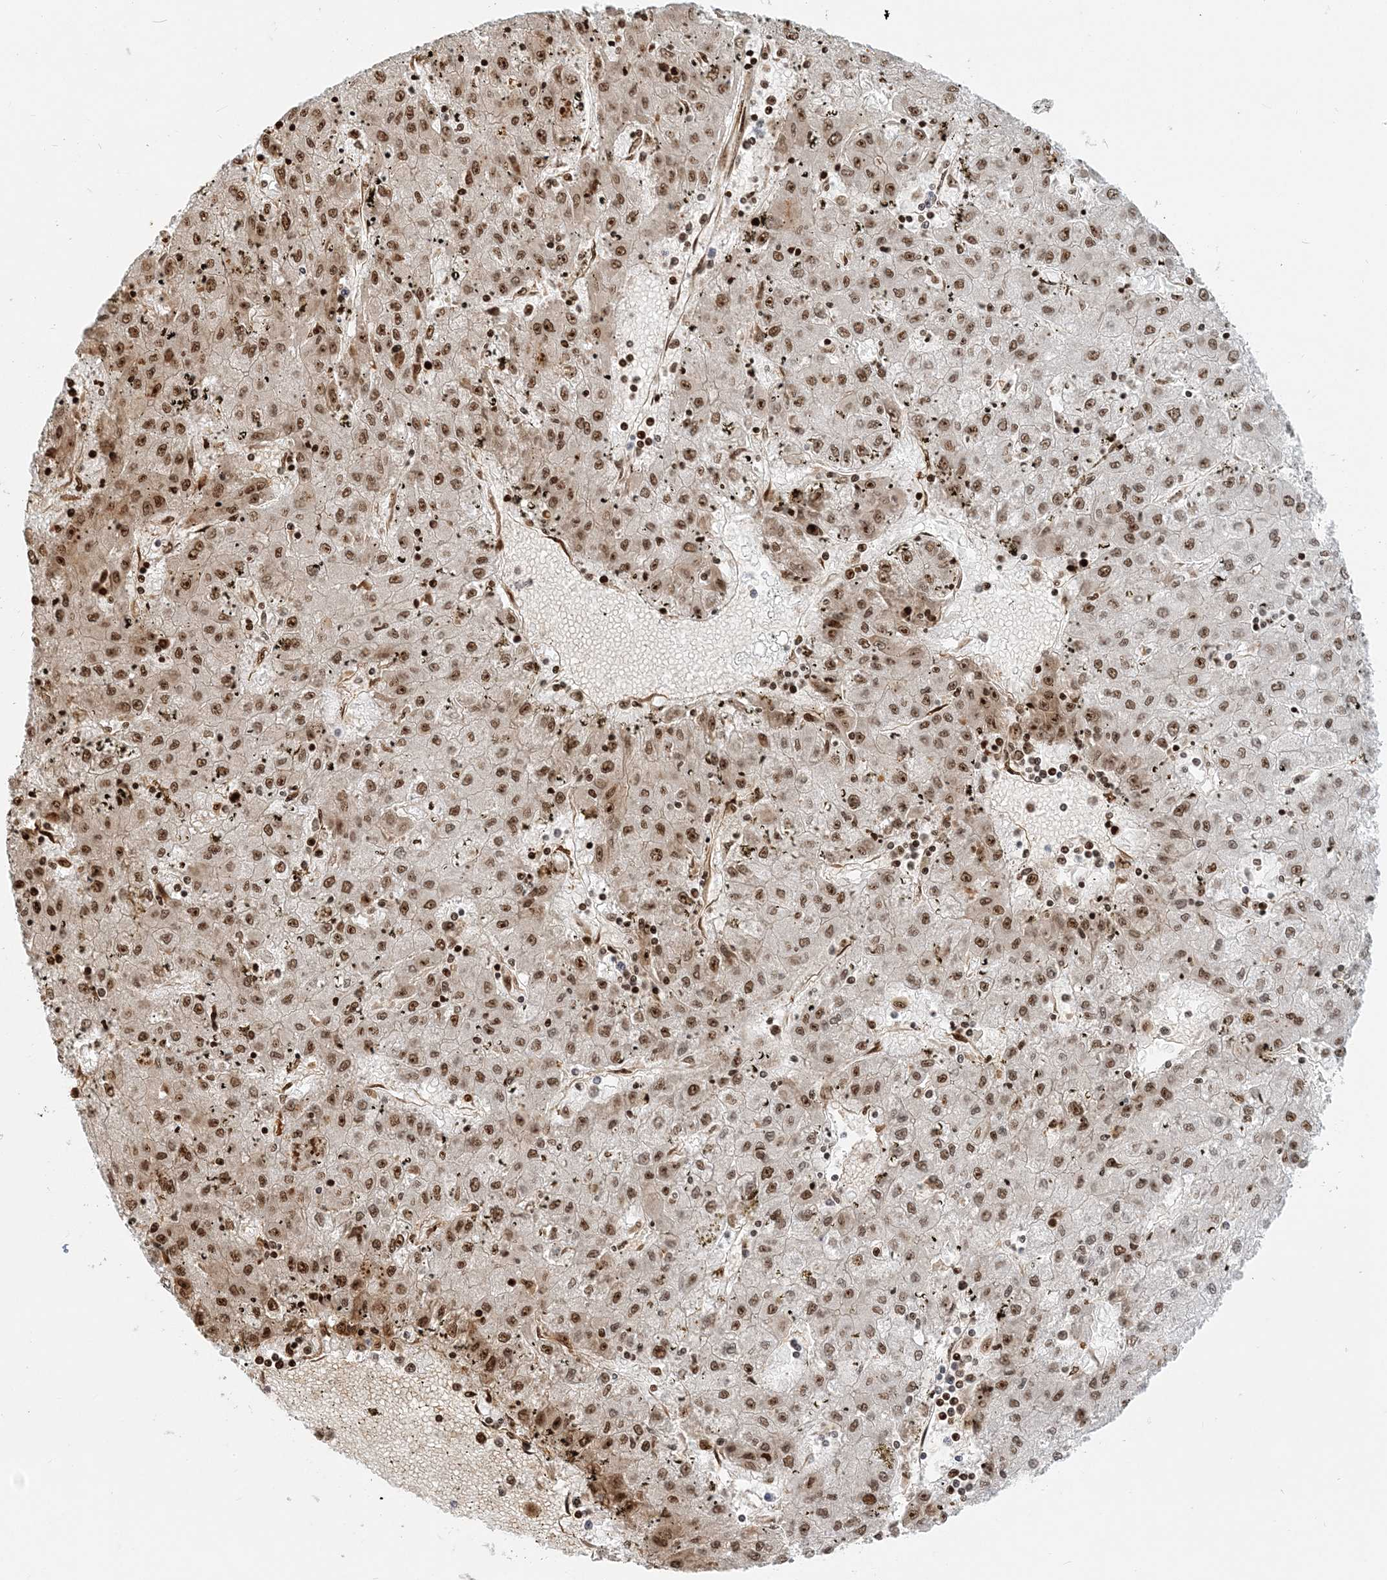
{"staining": {"intensity": "moderate", "quantity": ">75%", "location": "nuclear"}, "tissue": "liver cancer", "cell_type": "Tumor cells", "image_type": "cancer", "snomed": [{"axis": "morphology", "description": "Carcinoma, Hepatocellular, NOS"}, {"axis": "topography", "description": "Liver"}], "caption": "High-magnification brightfield microscopy of liver cancer (hepatocellular carcinoma) stained with DAB (3,3'-diaminobenzidine) (brown) and counterstained with hematoxylin (blue). tumor cells exhibit moderate nuclear staining is appreciated in about>75% of cells.", "gene": "BAZ1B", "patient": {"sex": "male", "age": 72}}